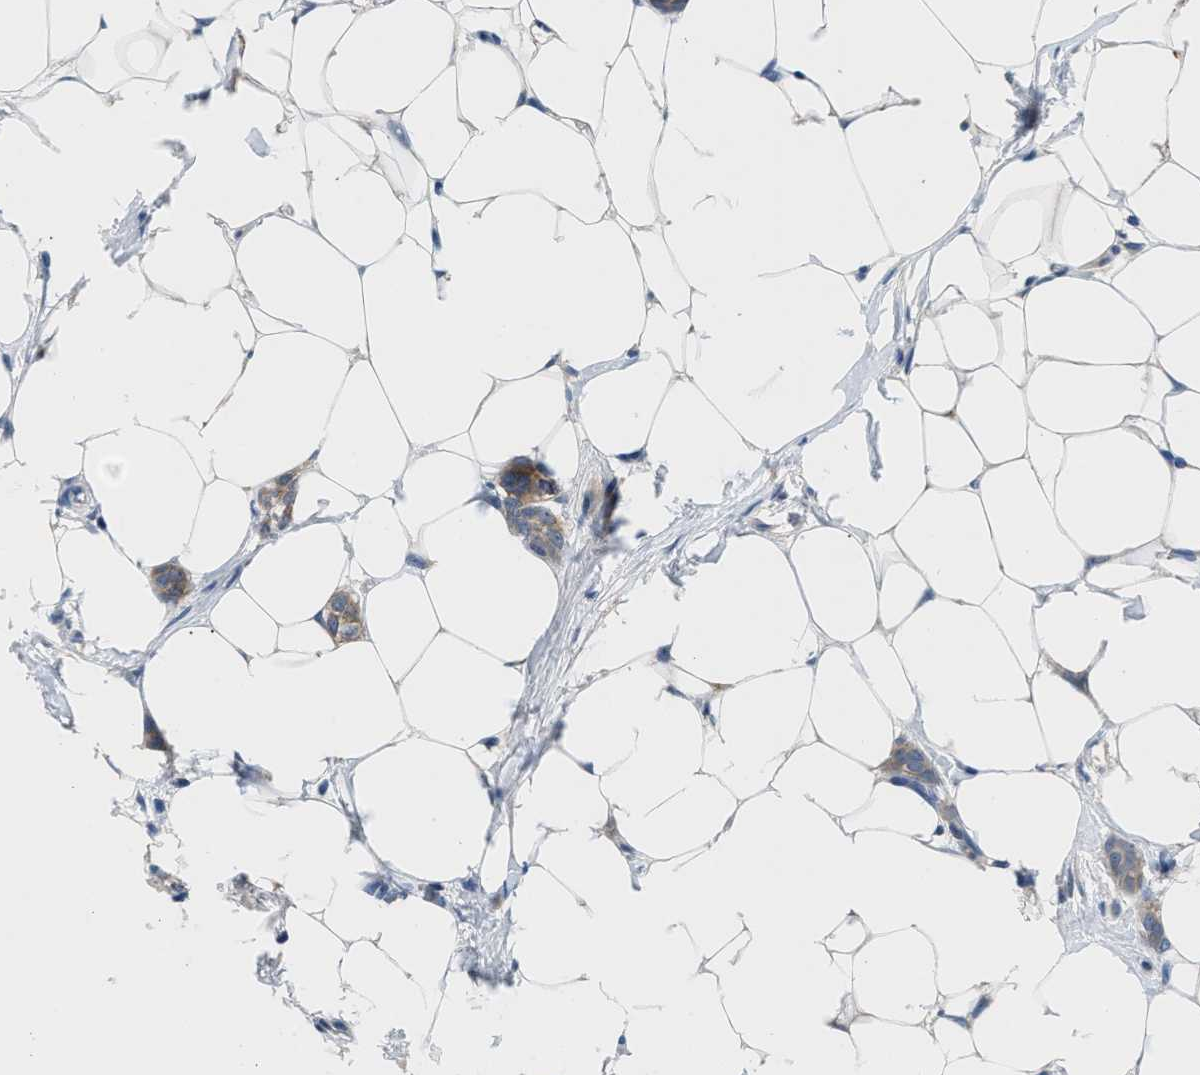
{"staining": {"intensity": "weak", "quantity": ">75%", "location": "cytoplasmic/membranous"}, "tissue": "breast cancer", "cell_type": "Tumor cells", "image_type": "cancer", "snomed": [{"axis": "morphology", "description": "Lobular carcinoma"}, {"axis": "topography", "description": "Skin"}, {"axis": "topography", "description": "Breast"}], "caption": "Protein staining demonstrates weak cytoplasmic/membranous expression in about >75% of tumor cells in breast cancer. (Brightfield microscopy of DAB IHC at high magnification).", "gene": "OR9K2", "patient": {"sex": "female", "age": 46}}